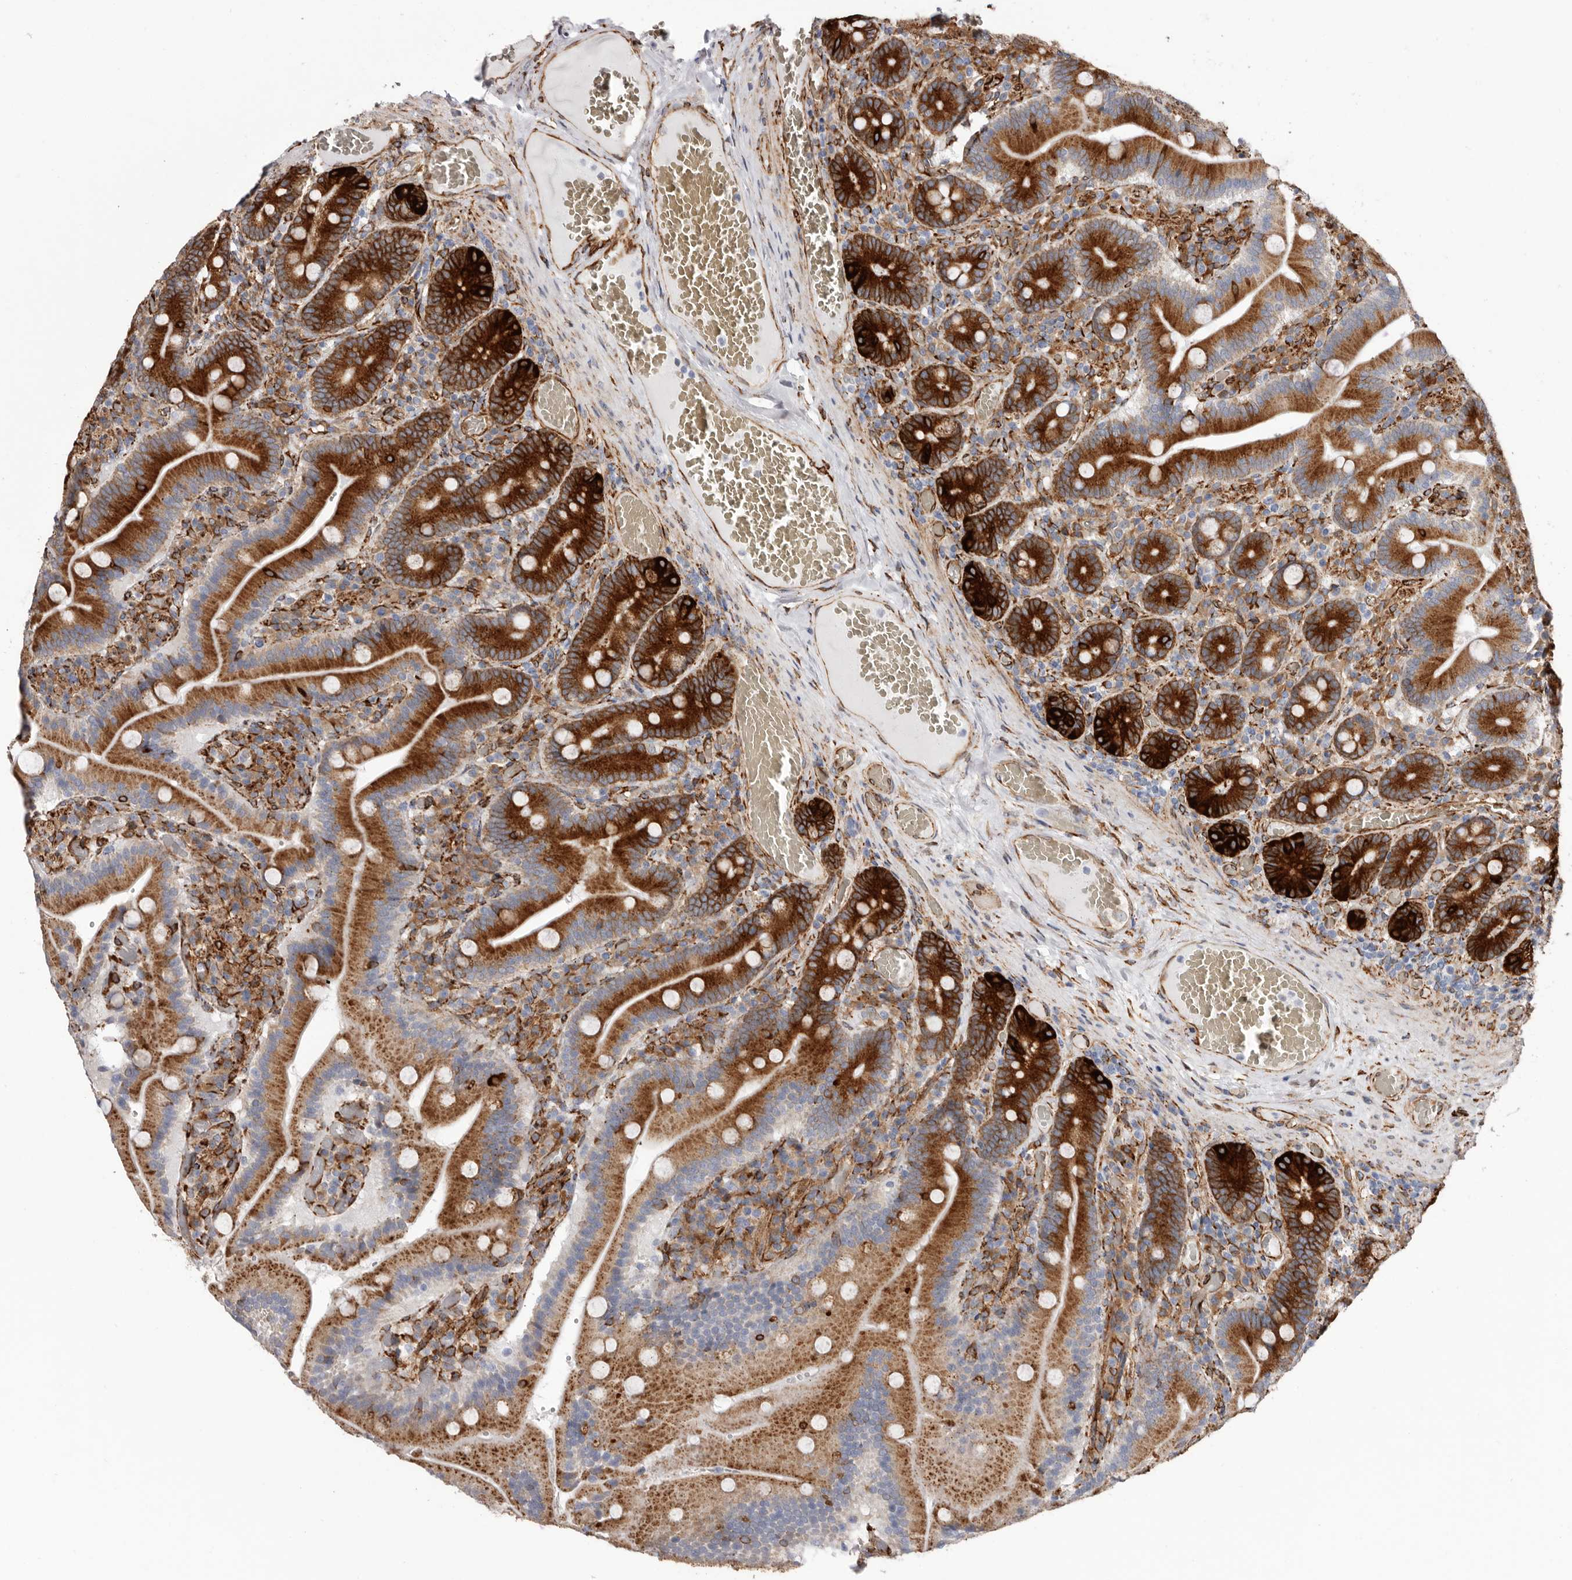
{"staining": {"intensity": "strong", "quantity": ">75%", "location": "cytoplasmic/membranous"}, "tissue": "duodenum", "cell_type": "Glandular cells", "image_type": "normal", "snomed": [{"axis": "morphology", "description": "Normal tissue, NOS"}, {"axis": "topography", "description": "Duodenum"}], "caption": "Duodenum stained with IHC reveals strong cytoplasmic/membranous expression in about >75% of glandular cells. The staining is performed using DAB brown chromogen to label protein expression. The nuclei are counter-stained blue using hematoxylin.", "gene": "SEMA3E", "patient": {"sex": "female", "age": 62}}